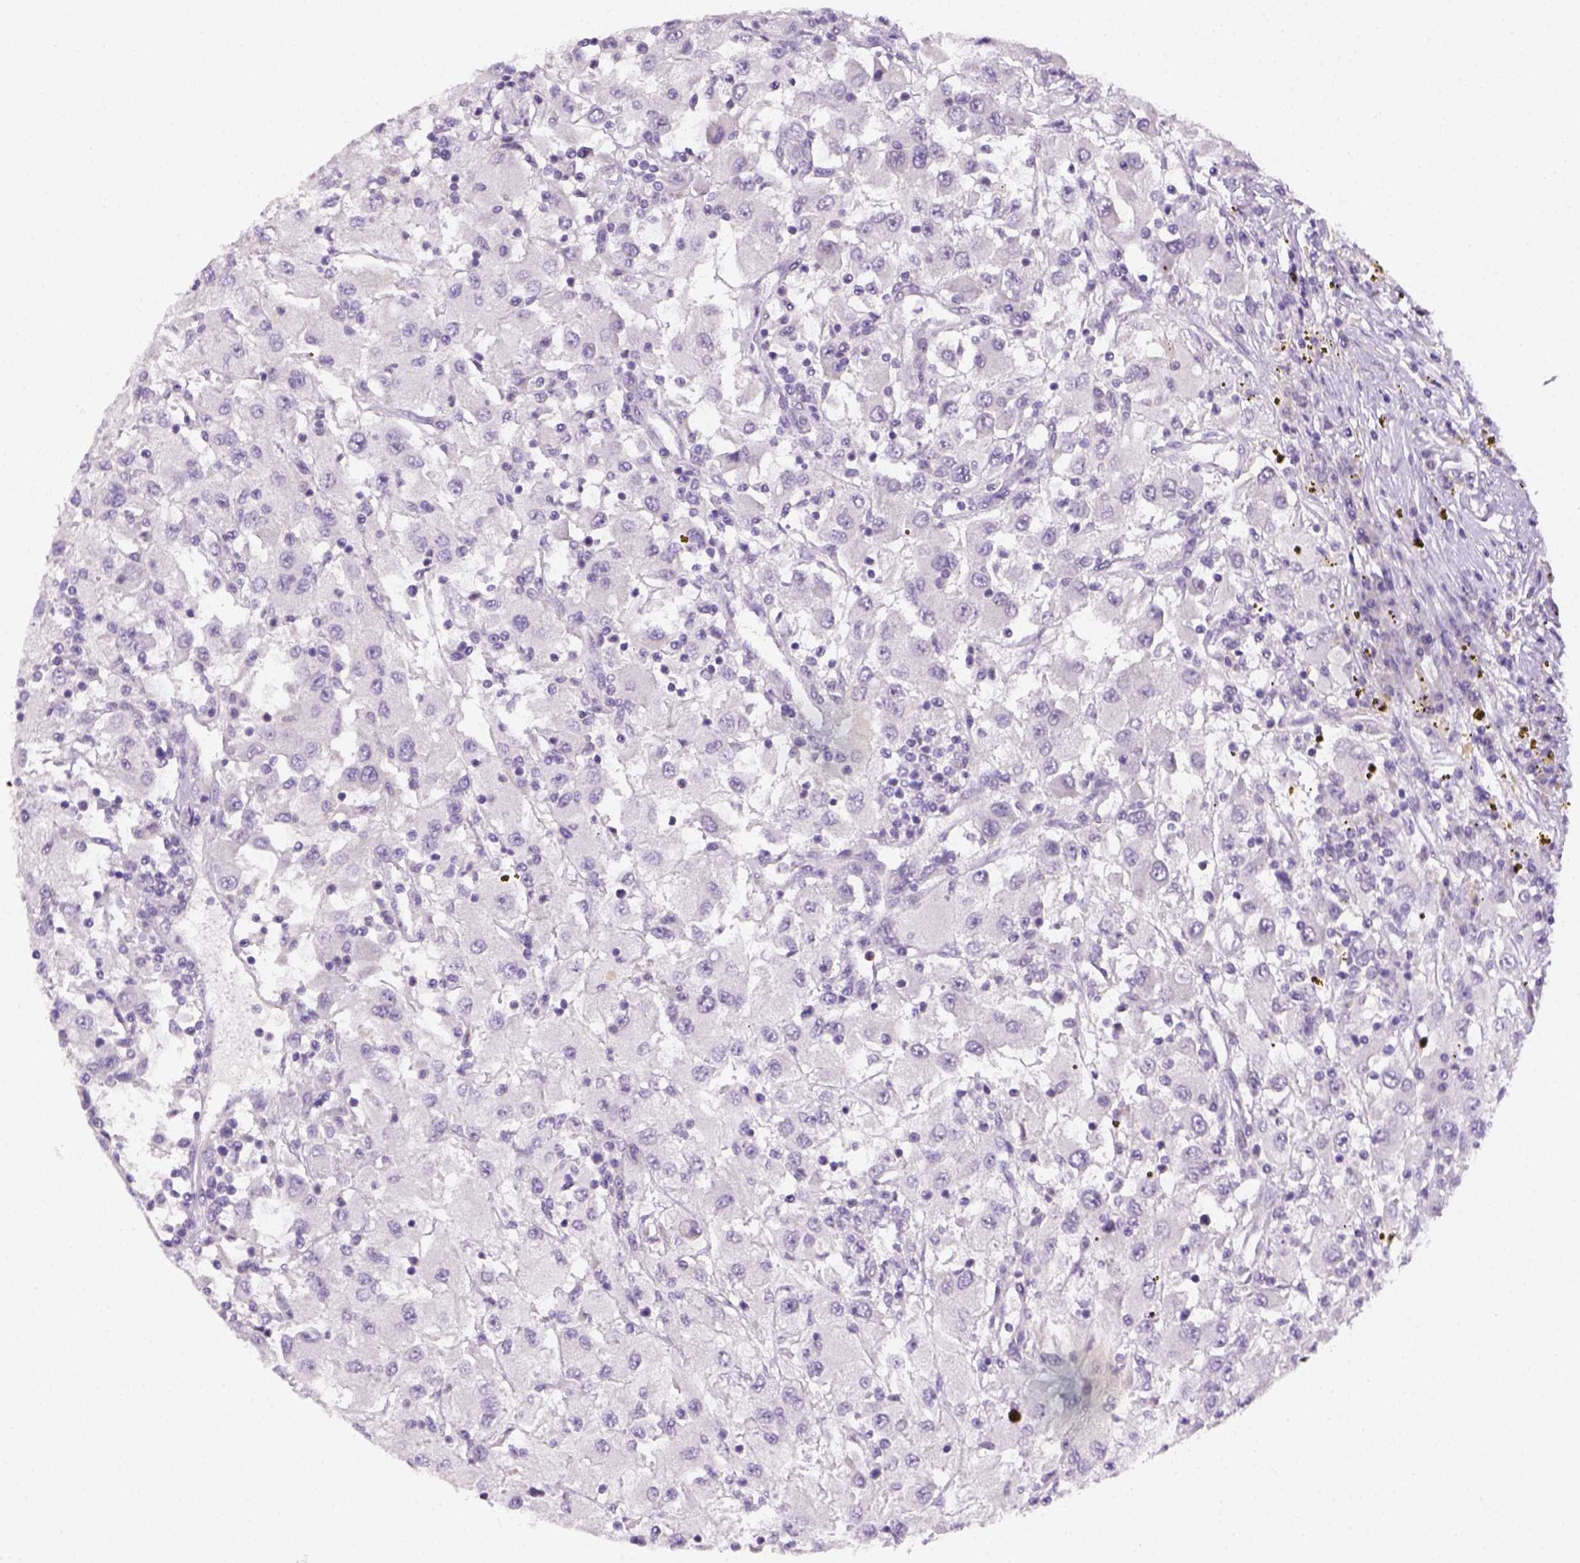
{"staining": {"intensity": "negative", "quantity": "none", "location": "none"}, "tissue": "renal cancer", "cell_type": "Tumor cells", "image_type": "cancer", "snomed": [{"axis": "morphology", "description": "Adenocarcinoma, NOS"}, {"axis": "topography", "description": "Kidney"}], "caption": "IHC photomicrograph of human renal cancer (adenocarcinoma) stained for a protein (brown), which shows no expression in tumor cells.", "gene": "MAGEB3", "patient": {"sex": "female", "age": 67}}